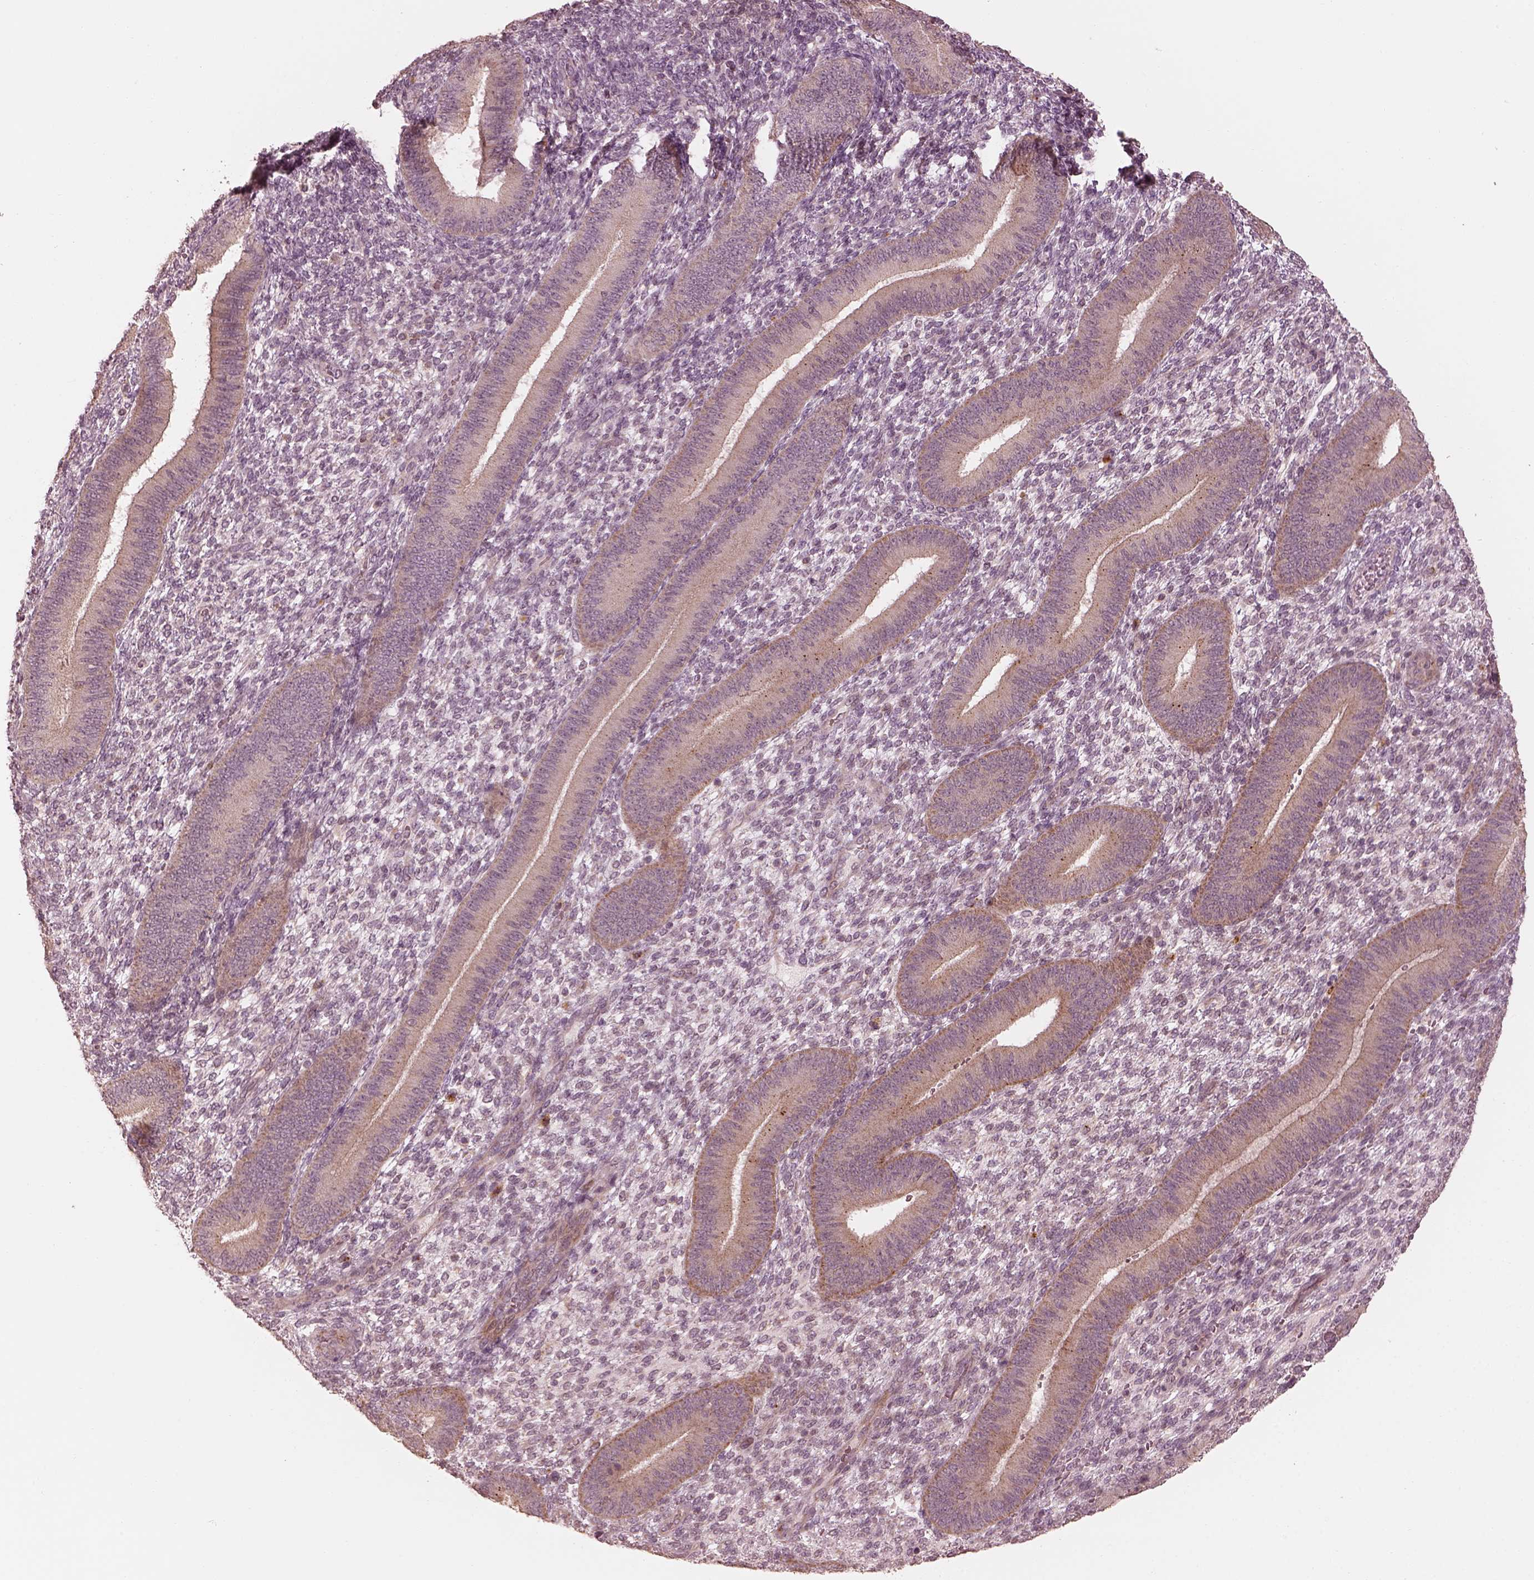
{"staining": {"intensity": "negative", "quantity": "none", "location": "none"}, "tissue": "endometrium", "cell_type": "Cells in endometrial stroma", "image_type": "normal", "snomed": [{"axis": "morphology", "description": "Normal tissue, NOS"}, {"axis": "topography", "description": "Endometrium"}], "caption": "Histopathology image shows no significant protein staining in cells in endometrial stroma of unremarkable endometrium. (Brightfield microscopy of DAB (3,3'-diaminobenzidine) immunohistochemistry at high magnification).", "gene": "SLC25A46", "patient": {"sex": "female", "age": 39}}